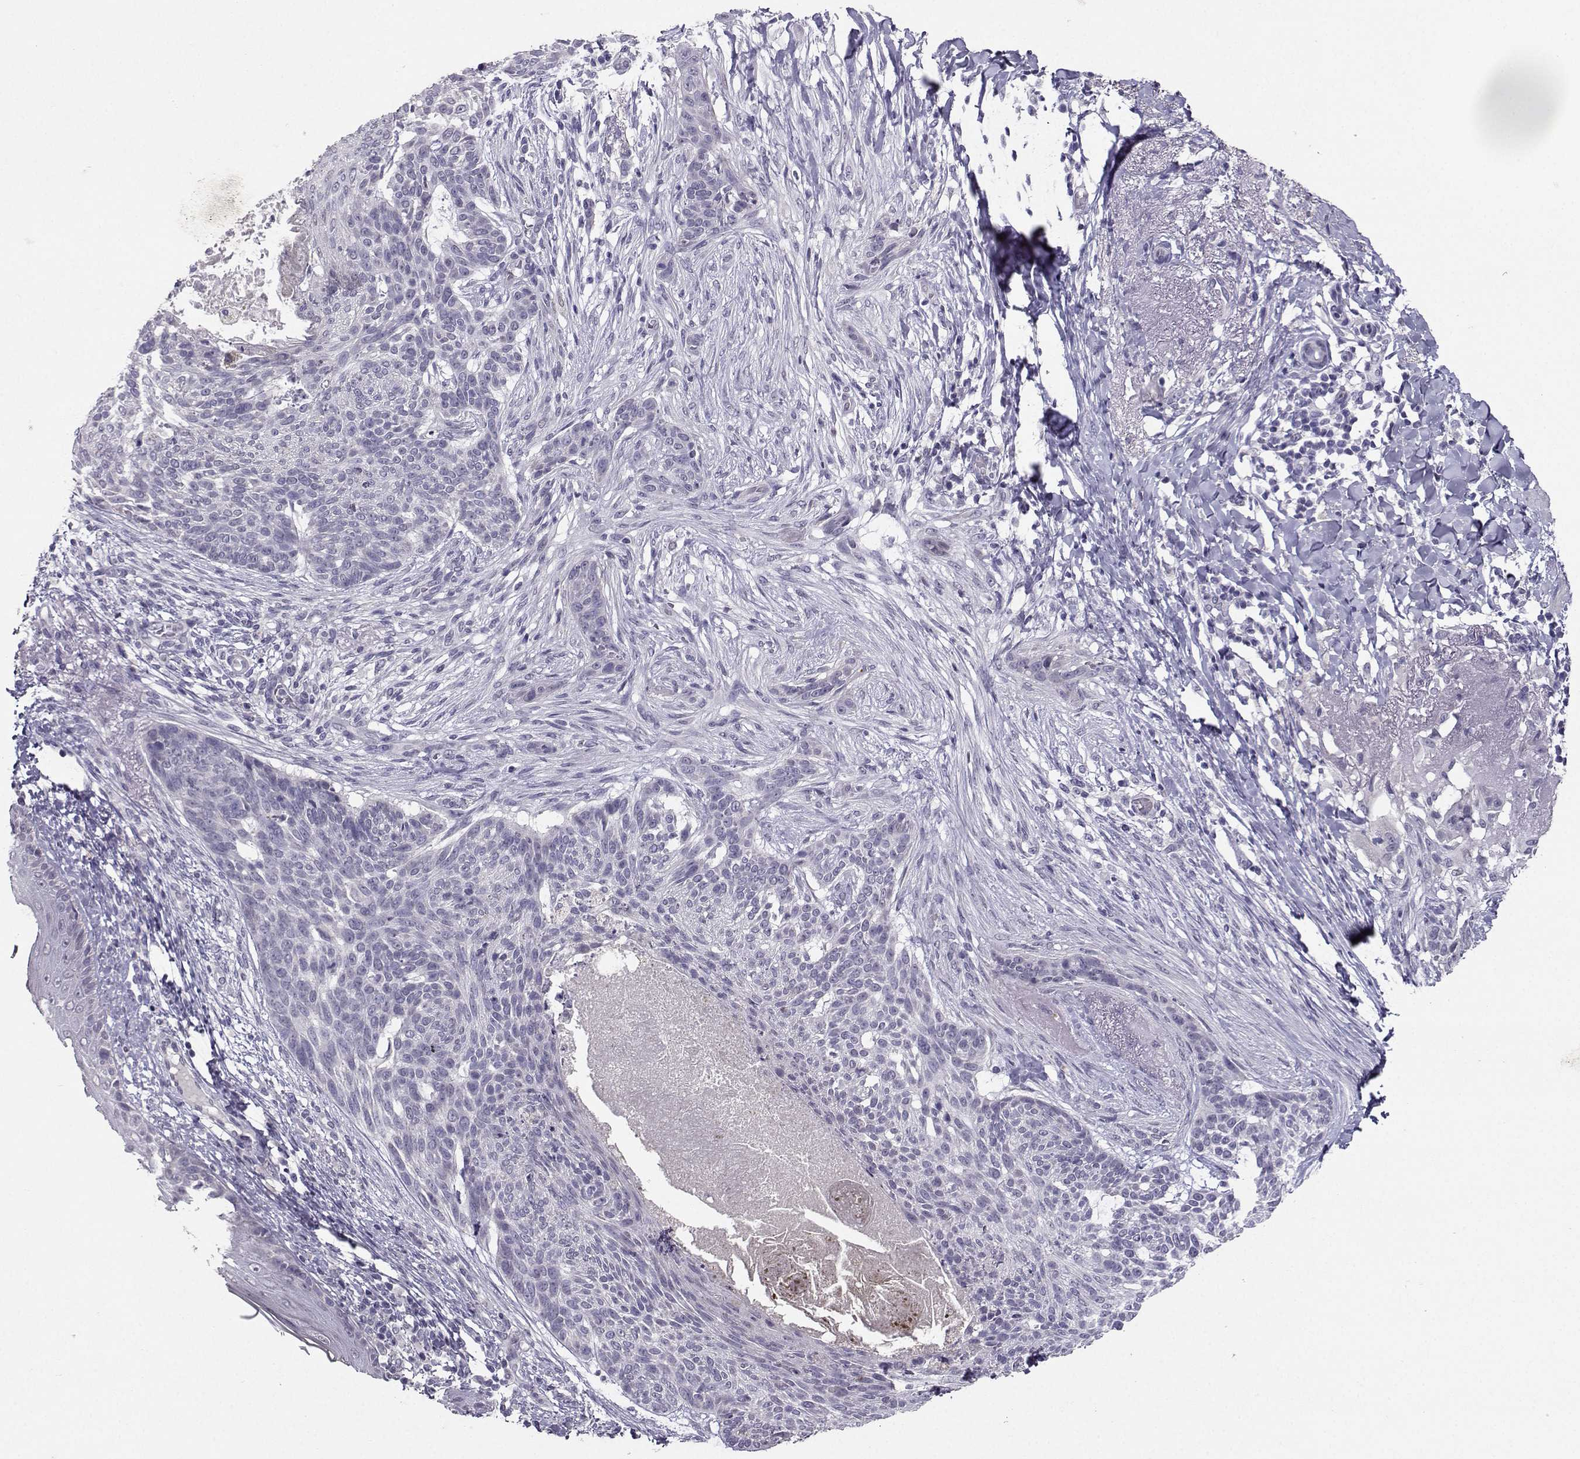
{"staining": {"intensity": "negative", "quantity": "none", "location": "none"}, "tissue": "skin cancer", "cell_type": "Tumor cells", "image_type": "cancer", "snomed": [{"axis": "morphology", "description": "Normal tissue, NOS"}, {"axis": "morphology", "description": "Basal cell carcinoma"}, {"axis": "topography", "description": "Skin"}], "caption": "DAB (3,3'-diaminobenzidine) immunohistochemical staining of human skin basal cell carcinoma reveals no significant positivity in tumor cells.", "gene": "CARTPT", "patient": {"sex": "male", "age": 84}}